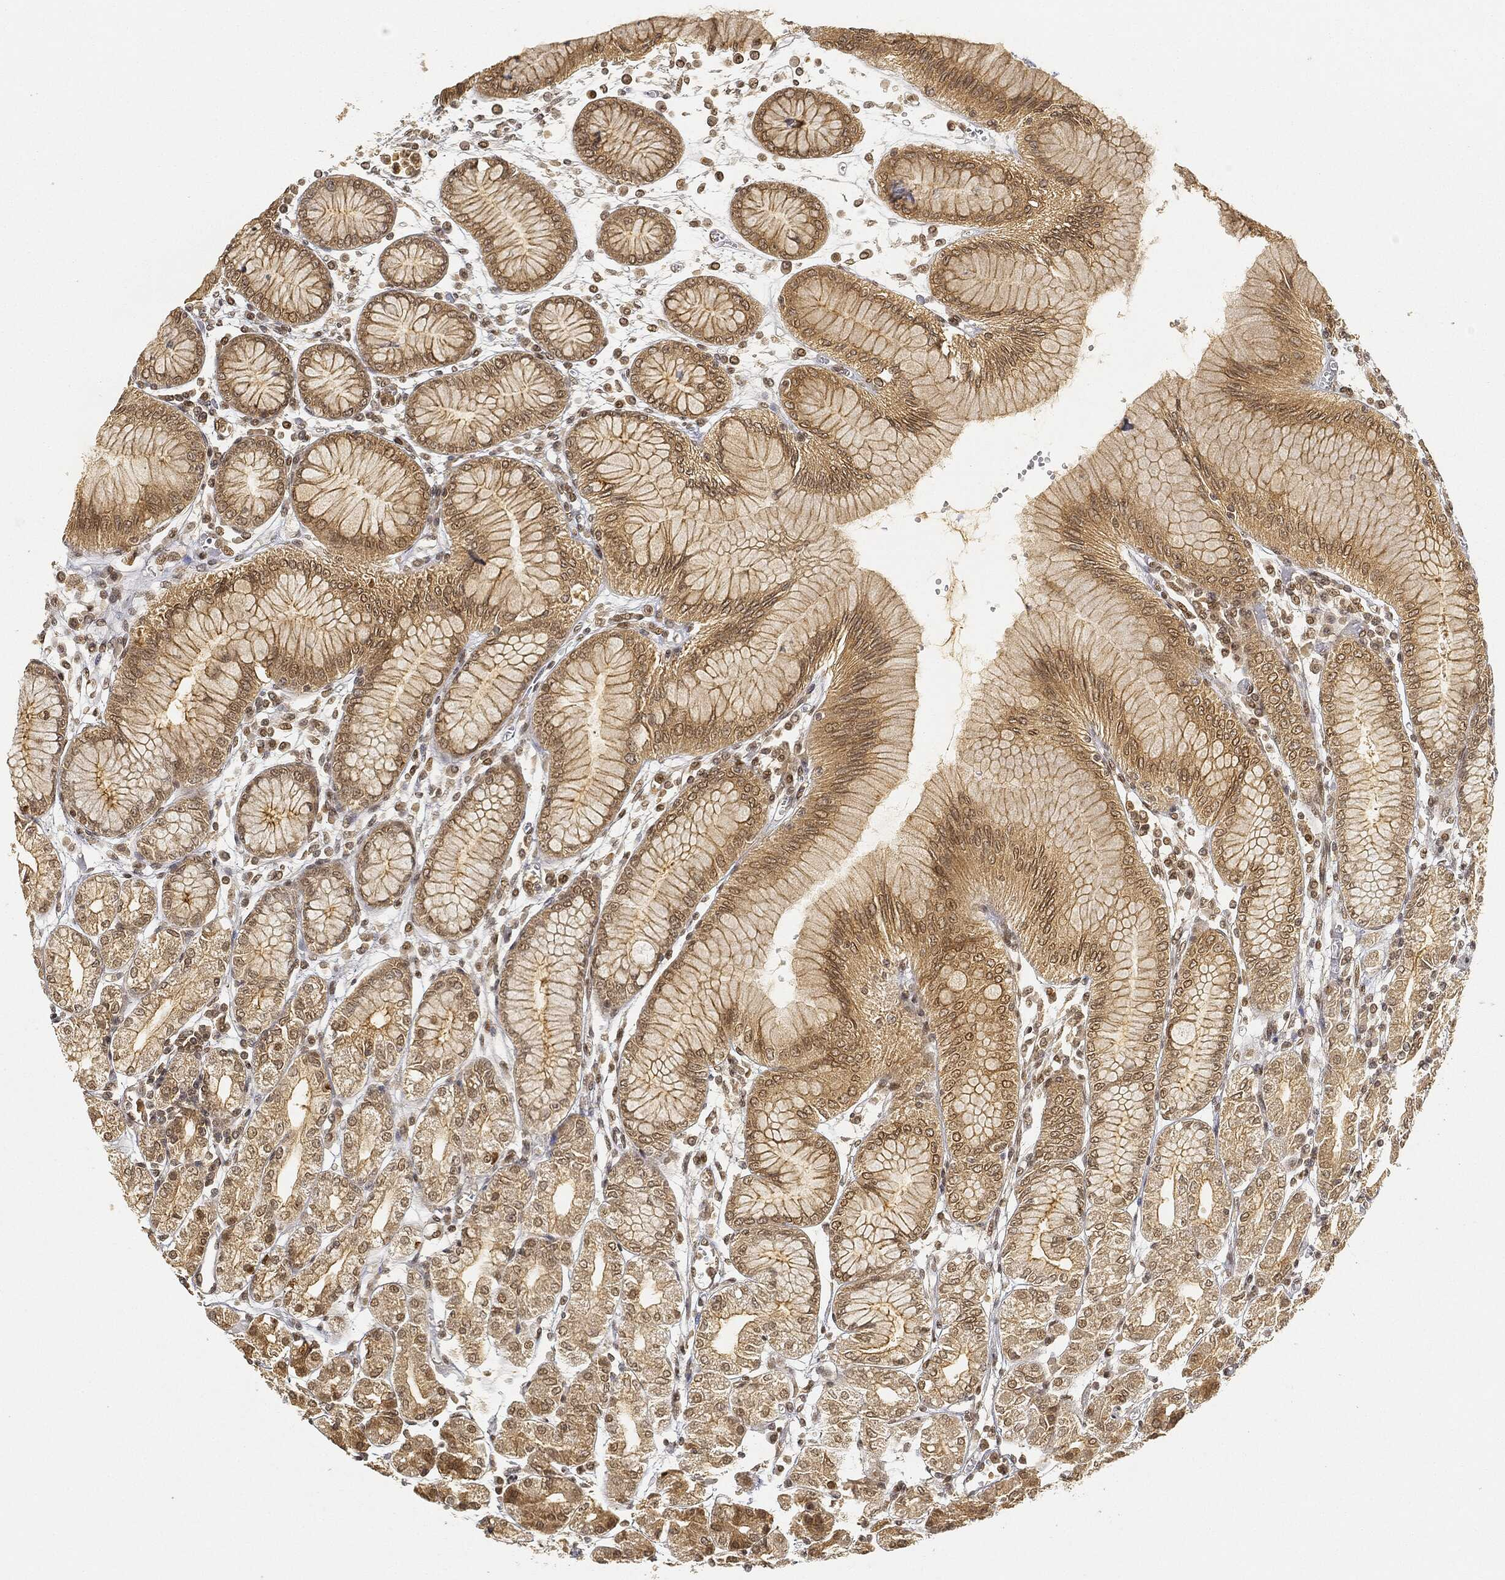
{"staining": {"intensity": "moderate", "quantity": "<25%", "location": "cytoplasmic/membranous,nuclear"}, "tissue": "stomach", "cell_type": "Glandular cells", "image_type": "normal", "snomed": [{"axis": "morphology", "description": "Normal tissue, NOS"}, {"axis": "topography", "description": "Skeletal muscle"}, {"axis": "topography", "description": "Stomach"}], "caption": "Stomach stained with IHC reveals moderate cytoplasmic/membranous,nuclear staining in approximately <25% of glandular cells. The protein is stained brown, and the nuclei are stained in blue (DAB IHC with brightfield microscopy, high magnification).", "gene": "CIB1", "patient": {"sex": "female", "age": 57}}